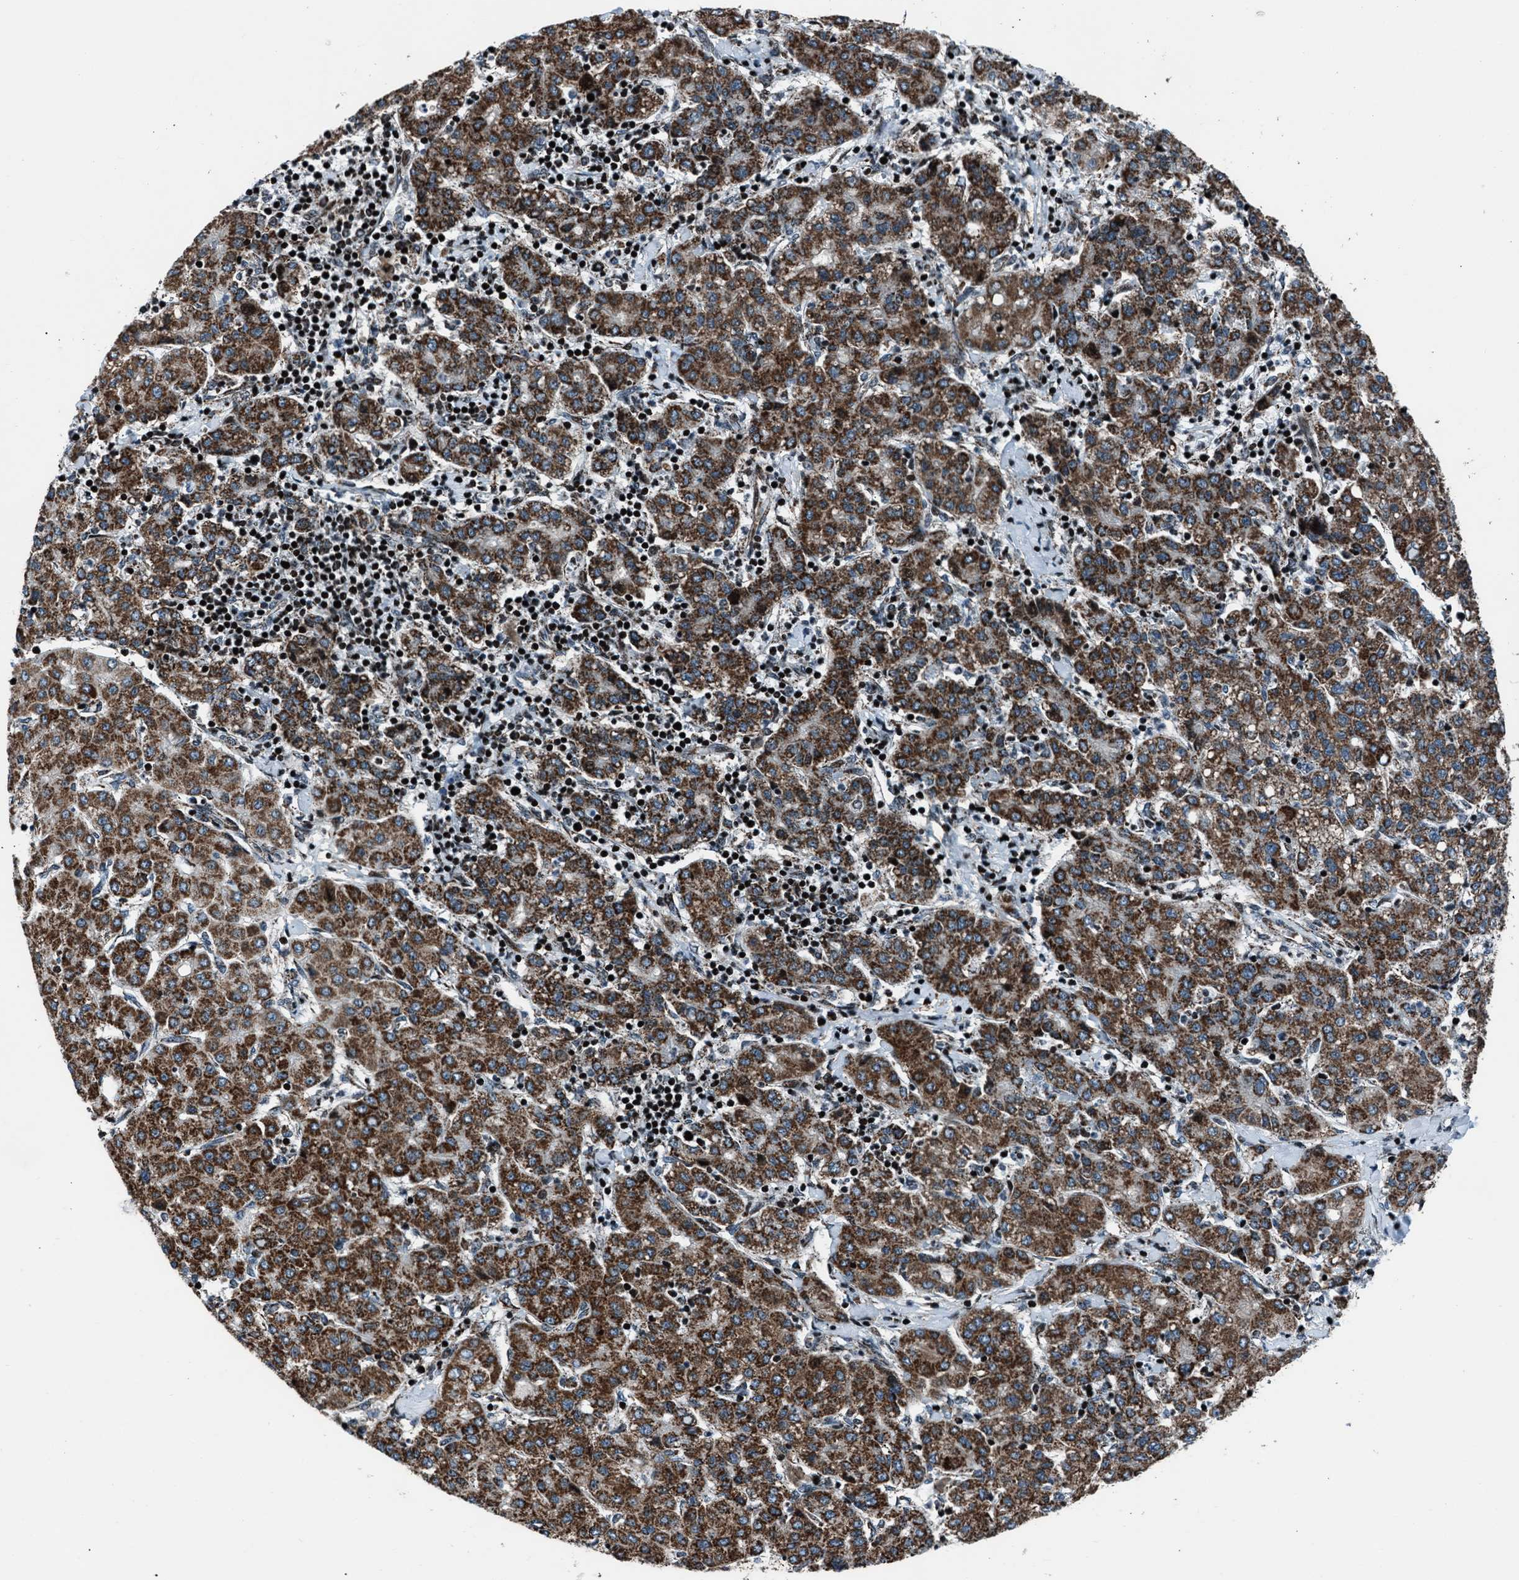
{"staining": {"intensity": "strong", "quantity": ">75%", "location": "cytoplasmic/membranous"}, "tissue": "liver cancer", "cell_type": "Tumor cells", "image_type": "cancer", "snomed": [{"axis": "morphology", "description": "Carcinoma, Hepatocellular, NOS"}, {"axis": "topography", "description": "Liver"}], "caption": "Immunohistochemical staining of liver hepatocellular carcinoma reveals high levels of strong cytoplasmic/membranous positivity in approximately >75% of tumor cells.", "gene": "MORC3", "patient": {"sex": "male", "age": 65}}